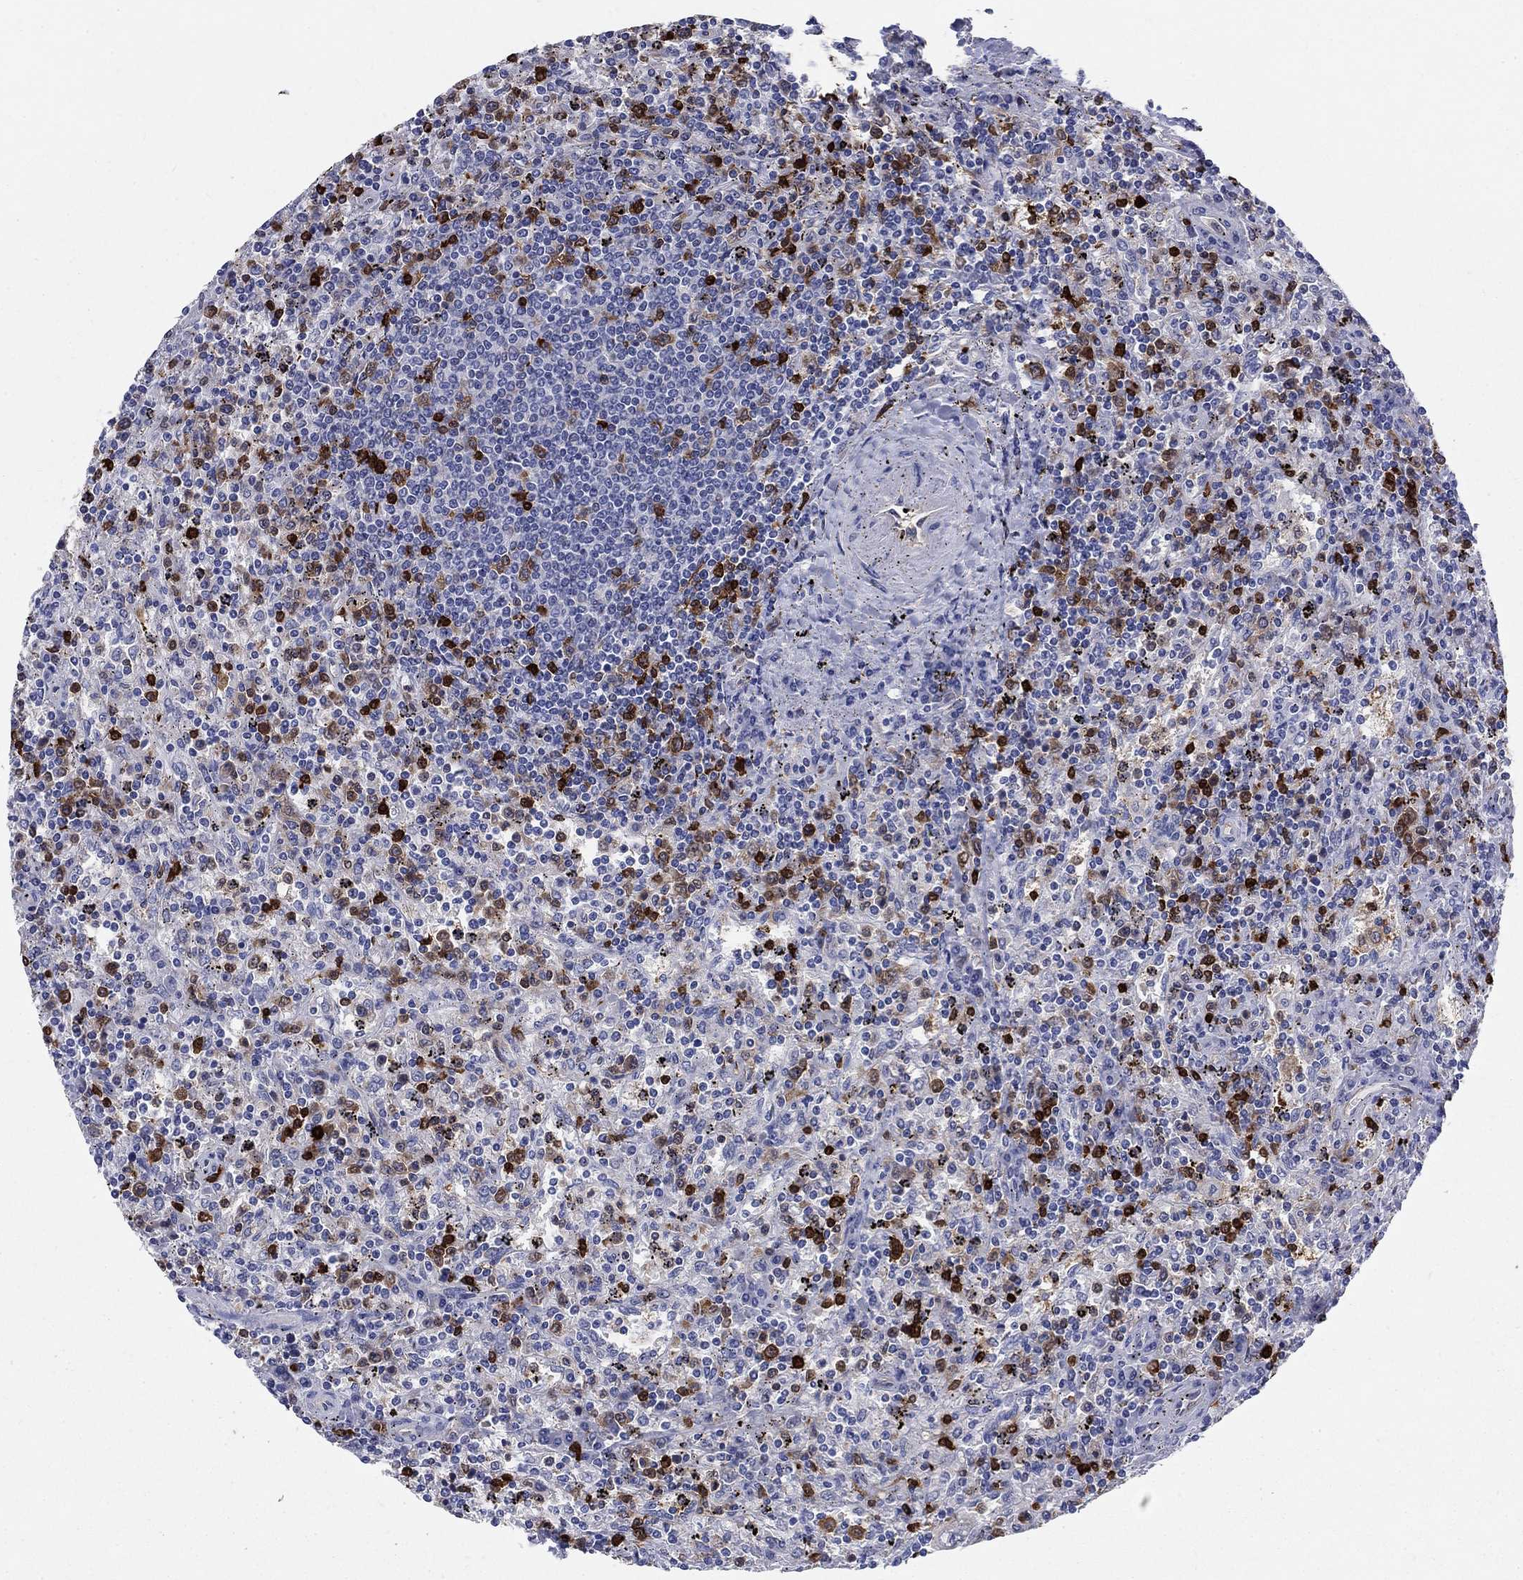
{"staining": {"intensity": "strong", "quantity": "<25%", "location": "cytoplasmic/membranous,nuclear"}, "tissue": "lymphoma", "cell_type": "Tumor cells", "image_type": "cancer", "snomed": [{"axis": "morphology", "description": "Malignant lymphoma, non-Hodgkin's type, Low grade"}, {"axis": "topography", "description": "Spleen"}], "caption": "This is a micrograph of immunohistochemistry staining of lymphoma, which shows strong staining in the cytoplasmic/membranous and nuclear of tumor cells.", "gene": "STMN1", "patient": {"sex": "male", "age": 62}}